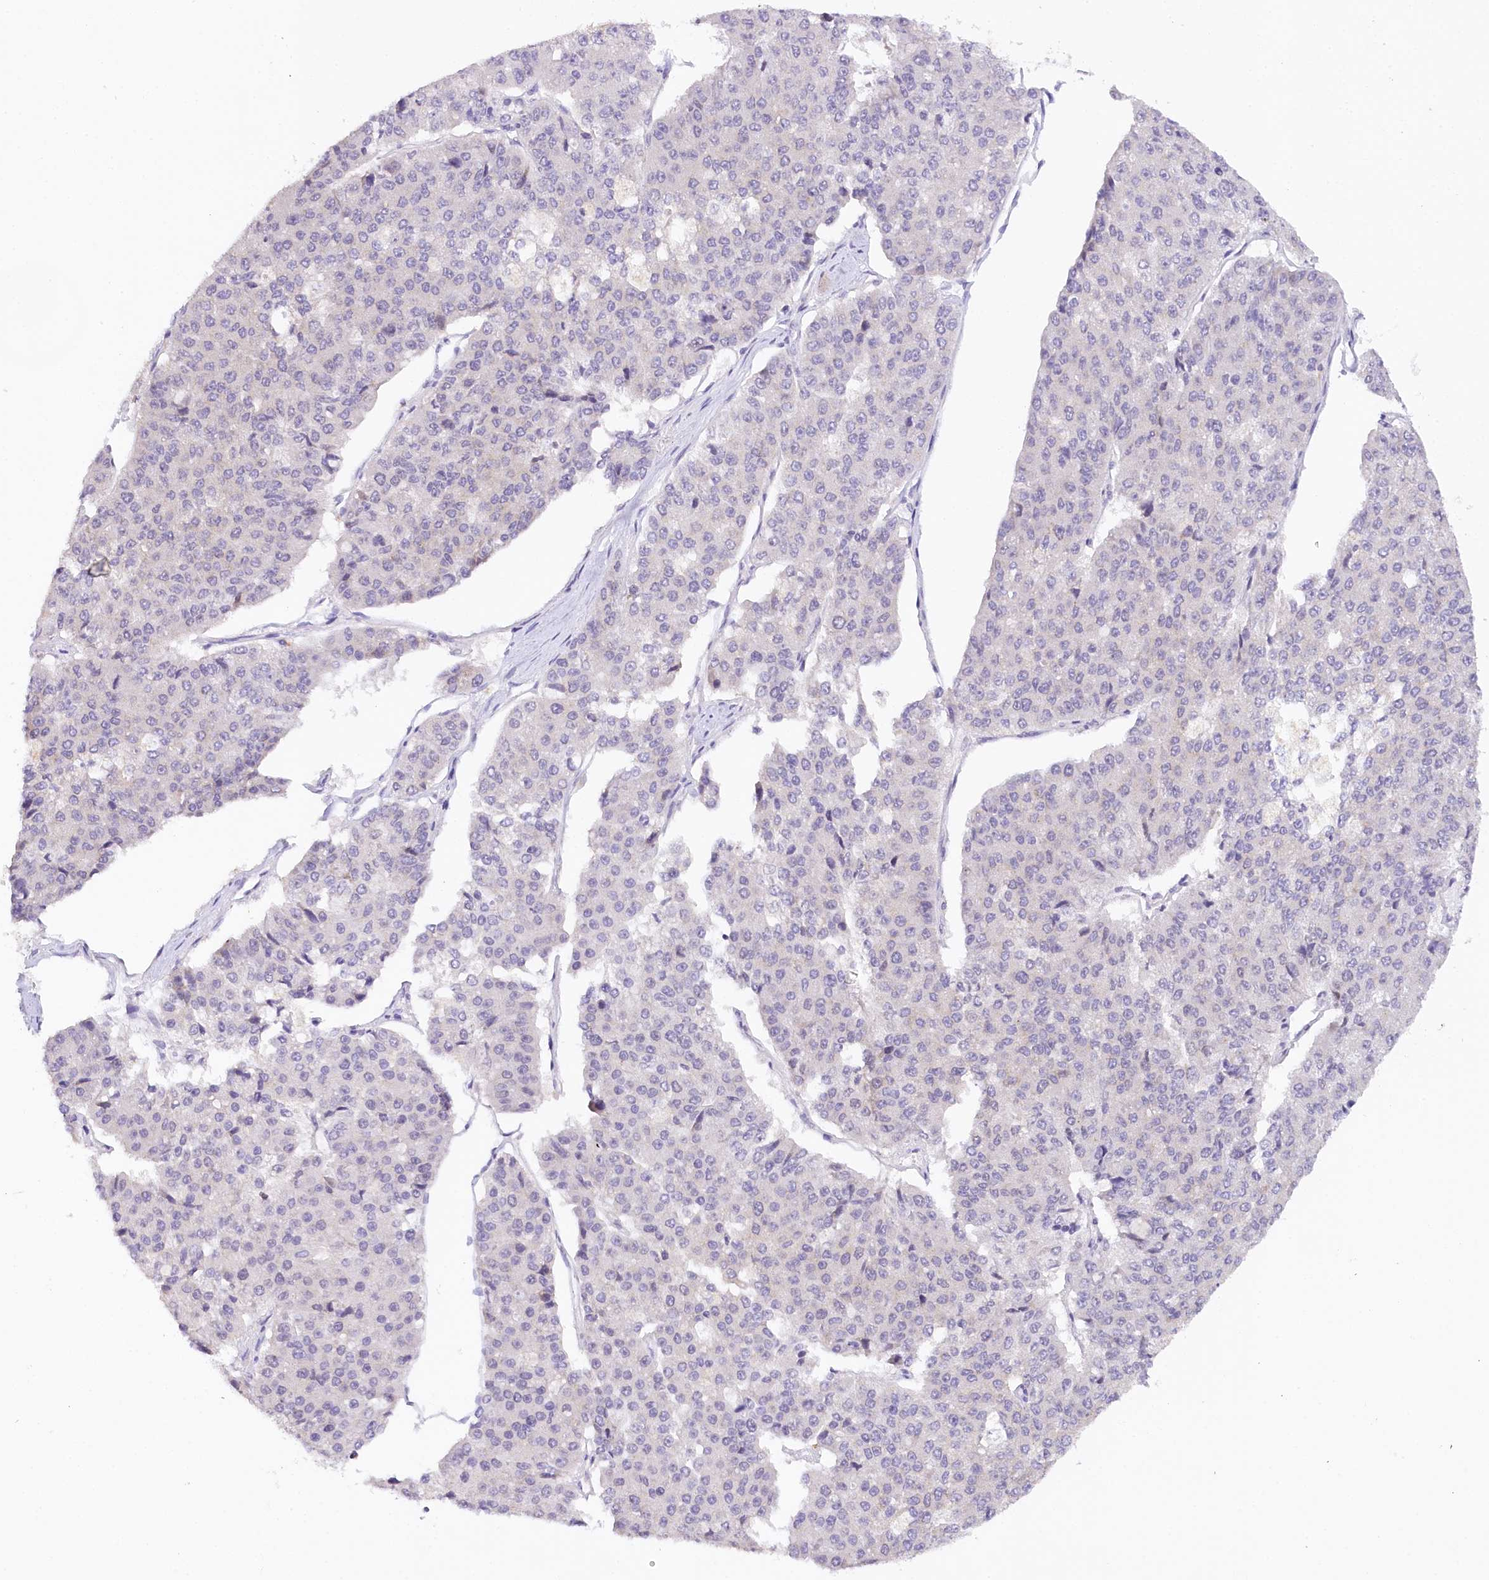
{"staining": {"intensity": "negative", "quantity": "none", "location": "none"}, "tissue": "pancreatic cancer", "cell_type": "Tumor cells", "image_type": "cancer", "snomed": [{"axis": "morphology", "description": "Adenocarcinoma, NOS"}, {"axis": "topography", "description": "Pancreas"}], "caption": "IHC of adenocarcinoma (pancreatic) demonstrates no expression in tumor cells.", "gene": "TP53", "patient": {"sex": "male", "age": 50}}